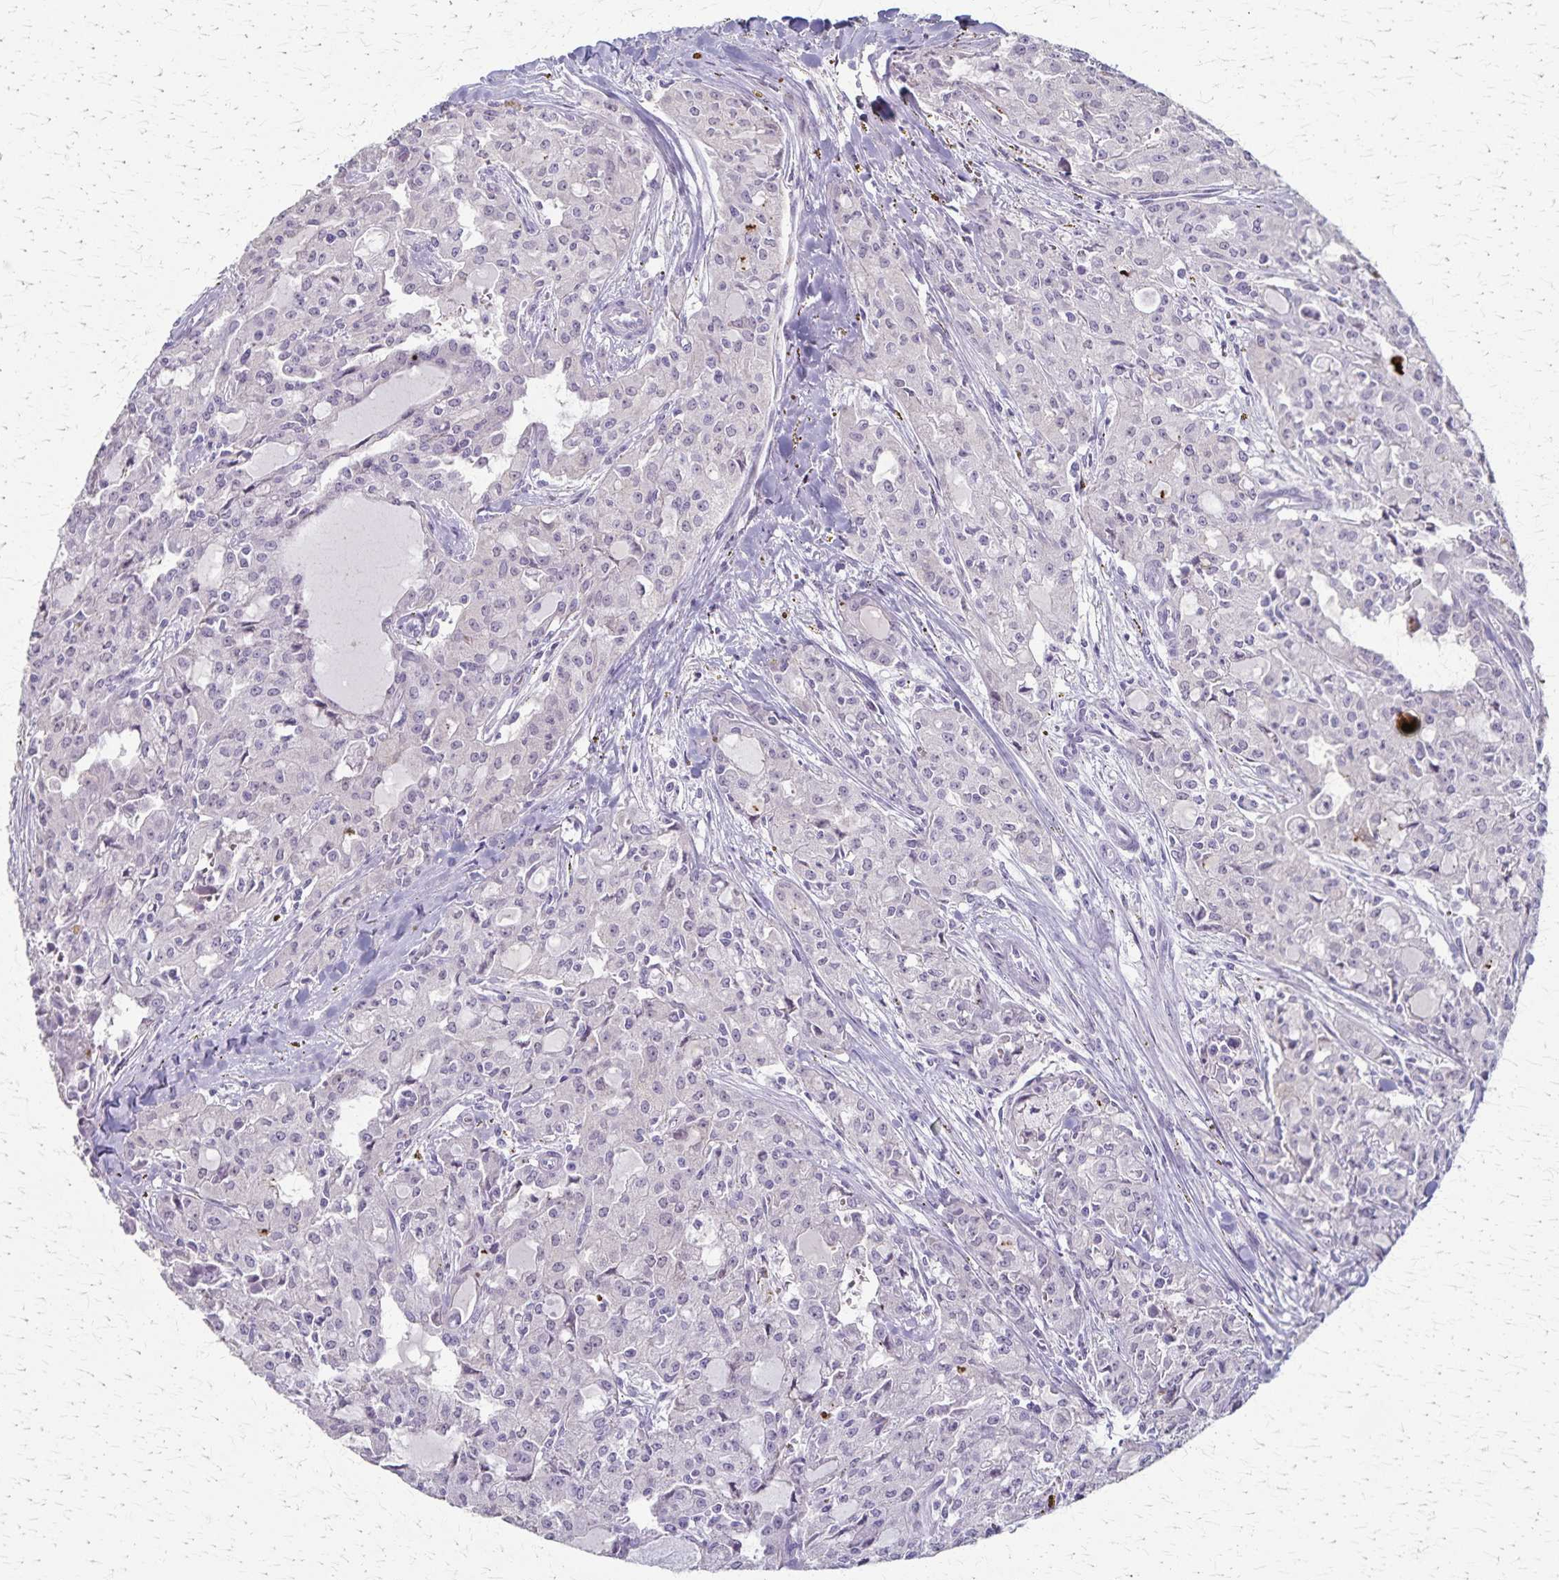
{"staining": {"intensity": "negative", "quantity": "none", "location": "none"}, "tissue": "head and neck cancer", "cell_type": "Tumor cells", "image_type": "cancer", "snomed": [{"axis": "morphology", "description": "Adenocarcinoma, NOS"}, {"axis": "topography", "description": "Head-Neck"}], "caption": "Head and neck cancer was stained to show a protein in brown. There is no significant positivity in tumor cells.", "gene": "RASL10B", "patient": {"sex": "male", "age": 64}}